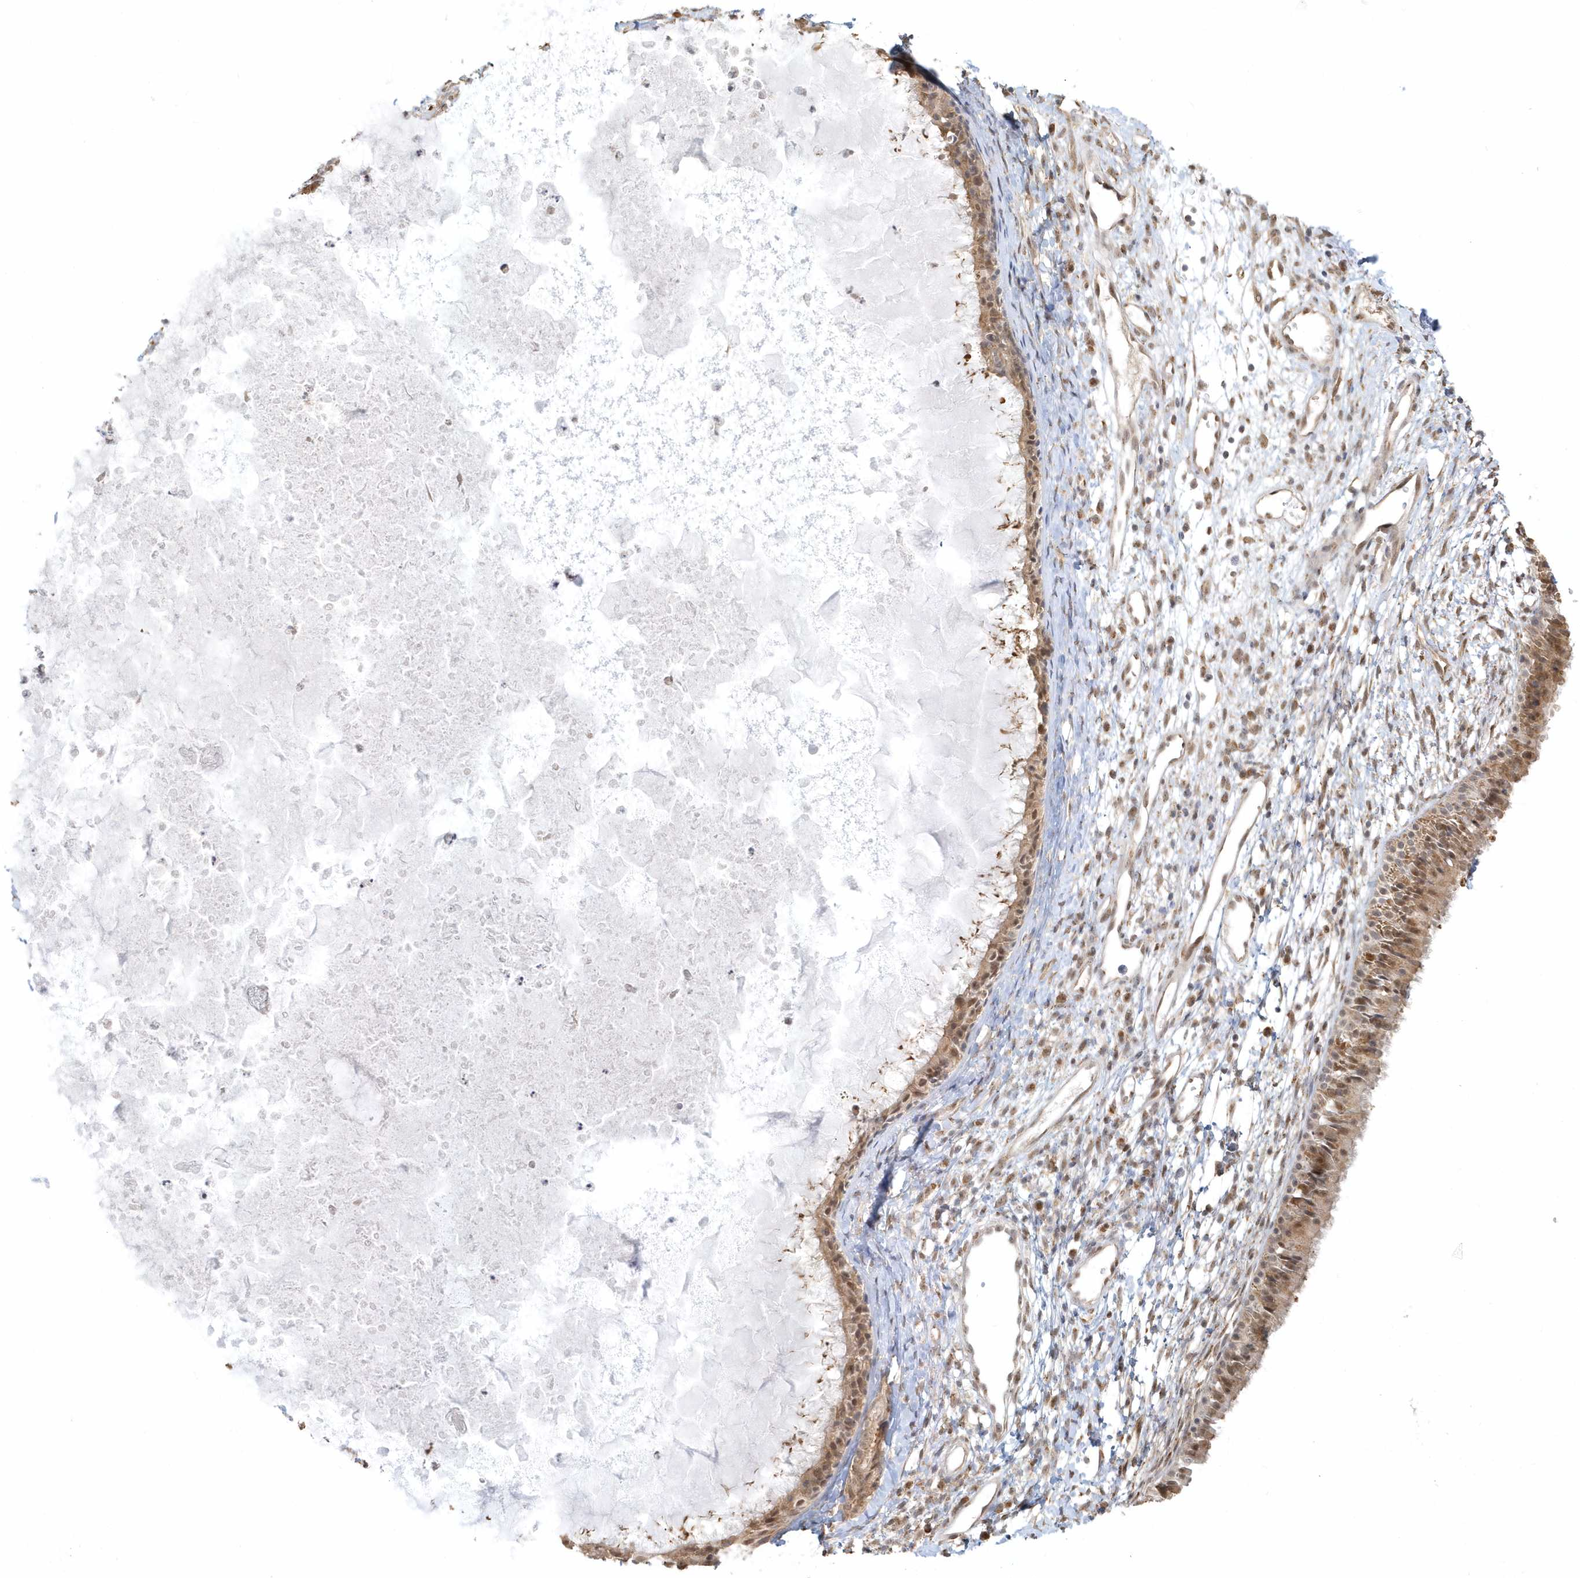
{"staining": {"intensity": "moderate", "quantity": ">75%", "location": "cytoplasmic/membranous,nuclear"}, "tissue": "nasopharynx", "cell_type": "Respiratory epithelial cells", "image_type": "normal", "snomed": [{"axis": "morphology", "description": "Normal tissue, NOS"}, {"axis": "topography", "description": "Nasopharynx"}], "caption": "Normal nasopharynx reveals moderate cytoplasmic/membranous,nuclear positivity in about >75% of respiratory epithelial cells, visualized by immunohistochemistry. The staining was performed using DAB to visualize the protein expression in brown, while the nuclei were stained in blue with hematoxylin (Magnification: 20x).", "gene": "PSMD6", "patient": {"sex": "male", "age": 22}}